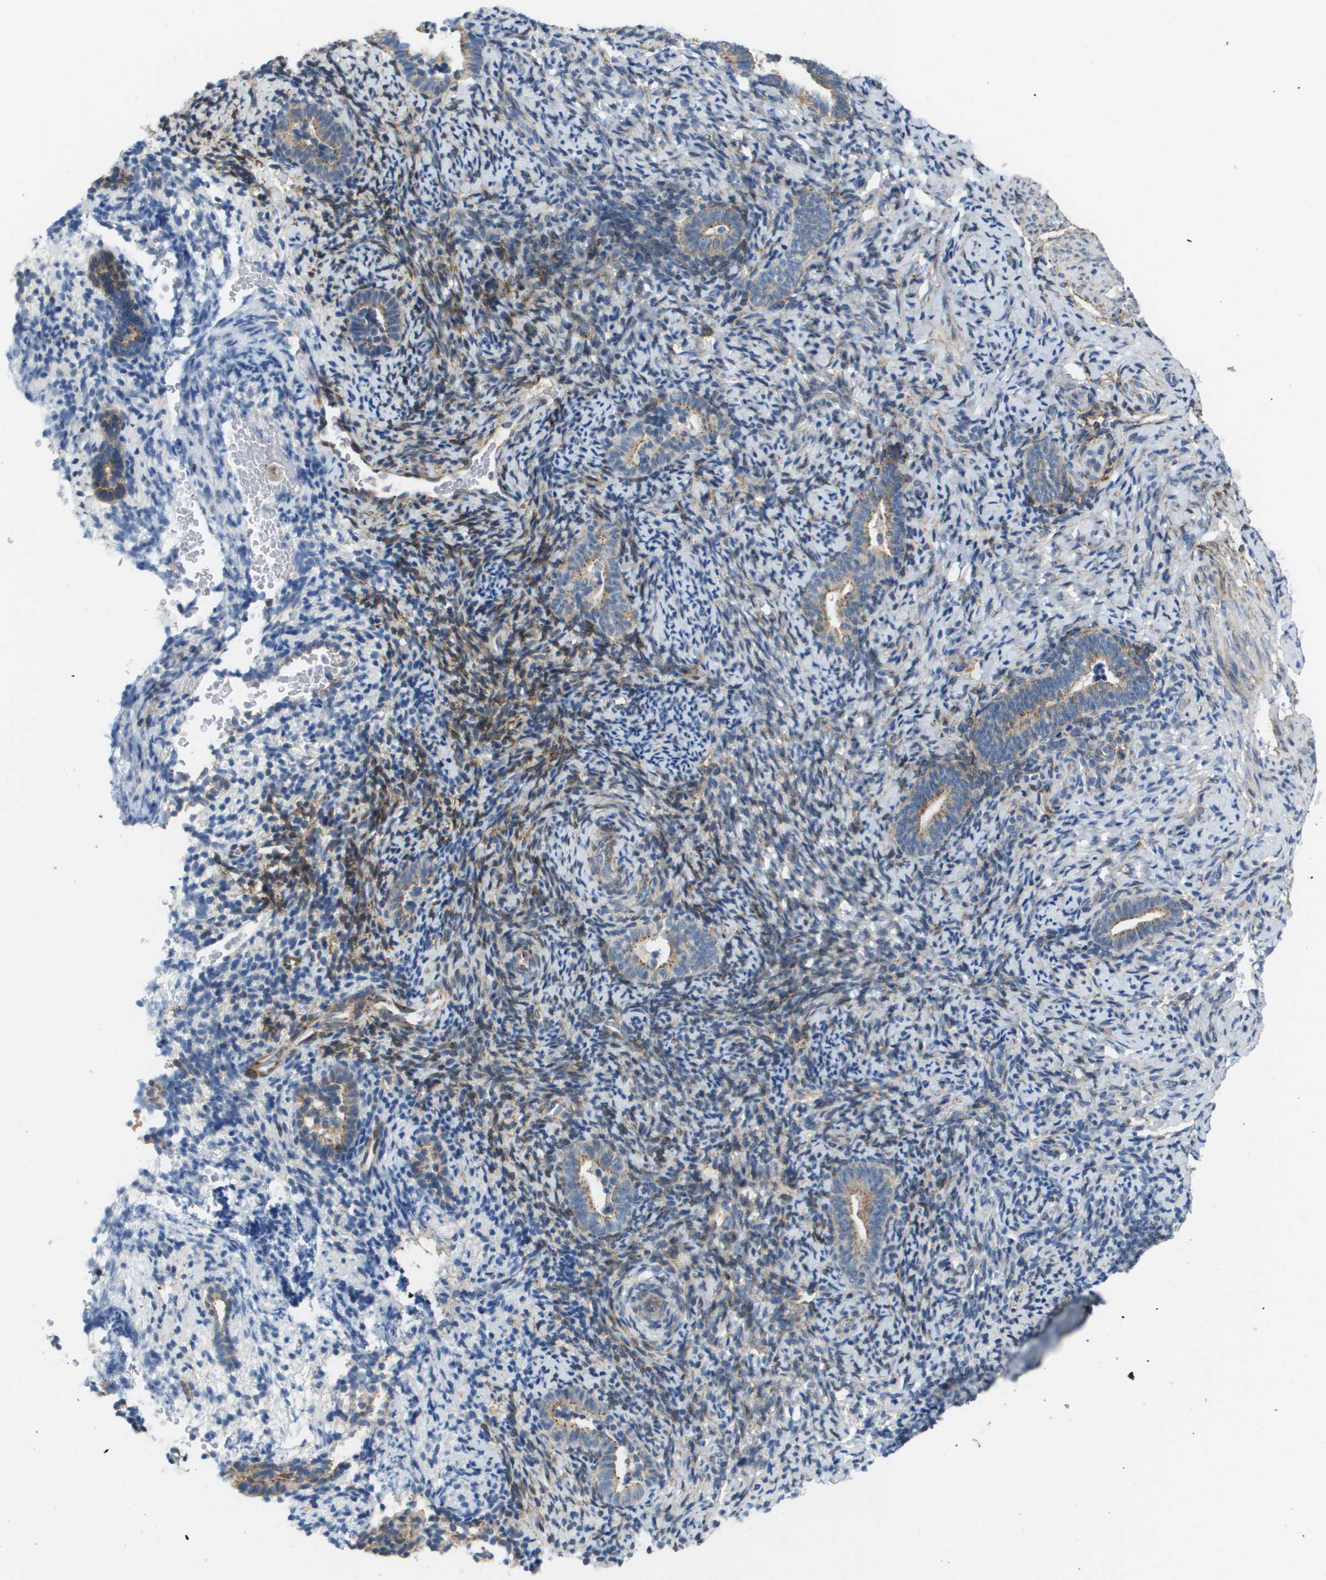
{"staining": {"intensity": "moderate", "quantity": "25%-75%", "location": "cytoplasmic/membranous"}, "tissue": "endometrium", "cell_type": "Cells in endometrial stroma", "image_type": "normal", "snomed": [{"axis": "morphology", "description": "Normal tissue, NOS"}, {"axis": "topography", "description": "Endometrium"}], "caption": "Immunohistochemical staining of unremarkable endometrium displays medium levels of moderate cytoplasmic/membranous expression in approximately 25%-75% of cells in endometrial stroma. (DAB IHC, brown staining for protein, blue staining for nuclei).", "gene": "OTUD5", "patient": {"sex": "female", "age": 51}}